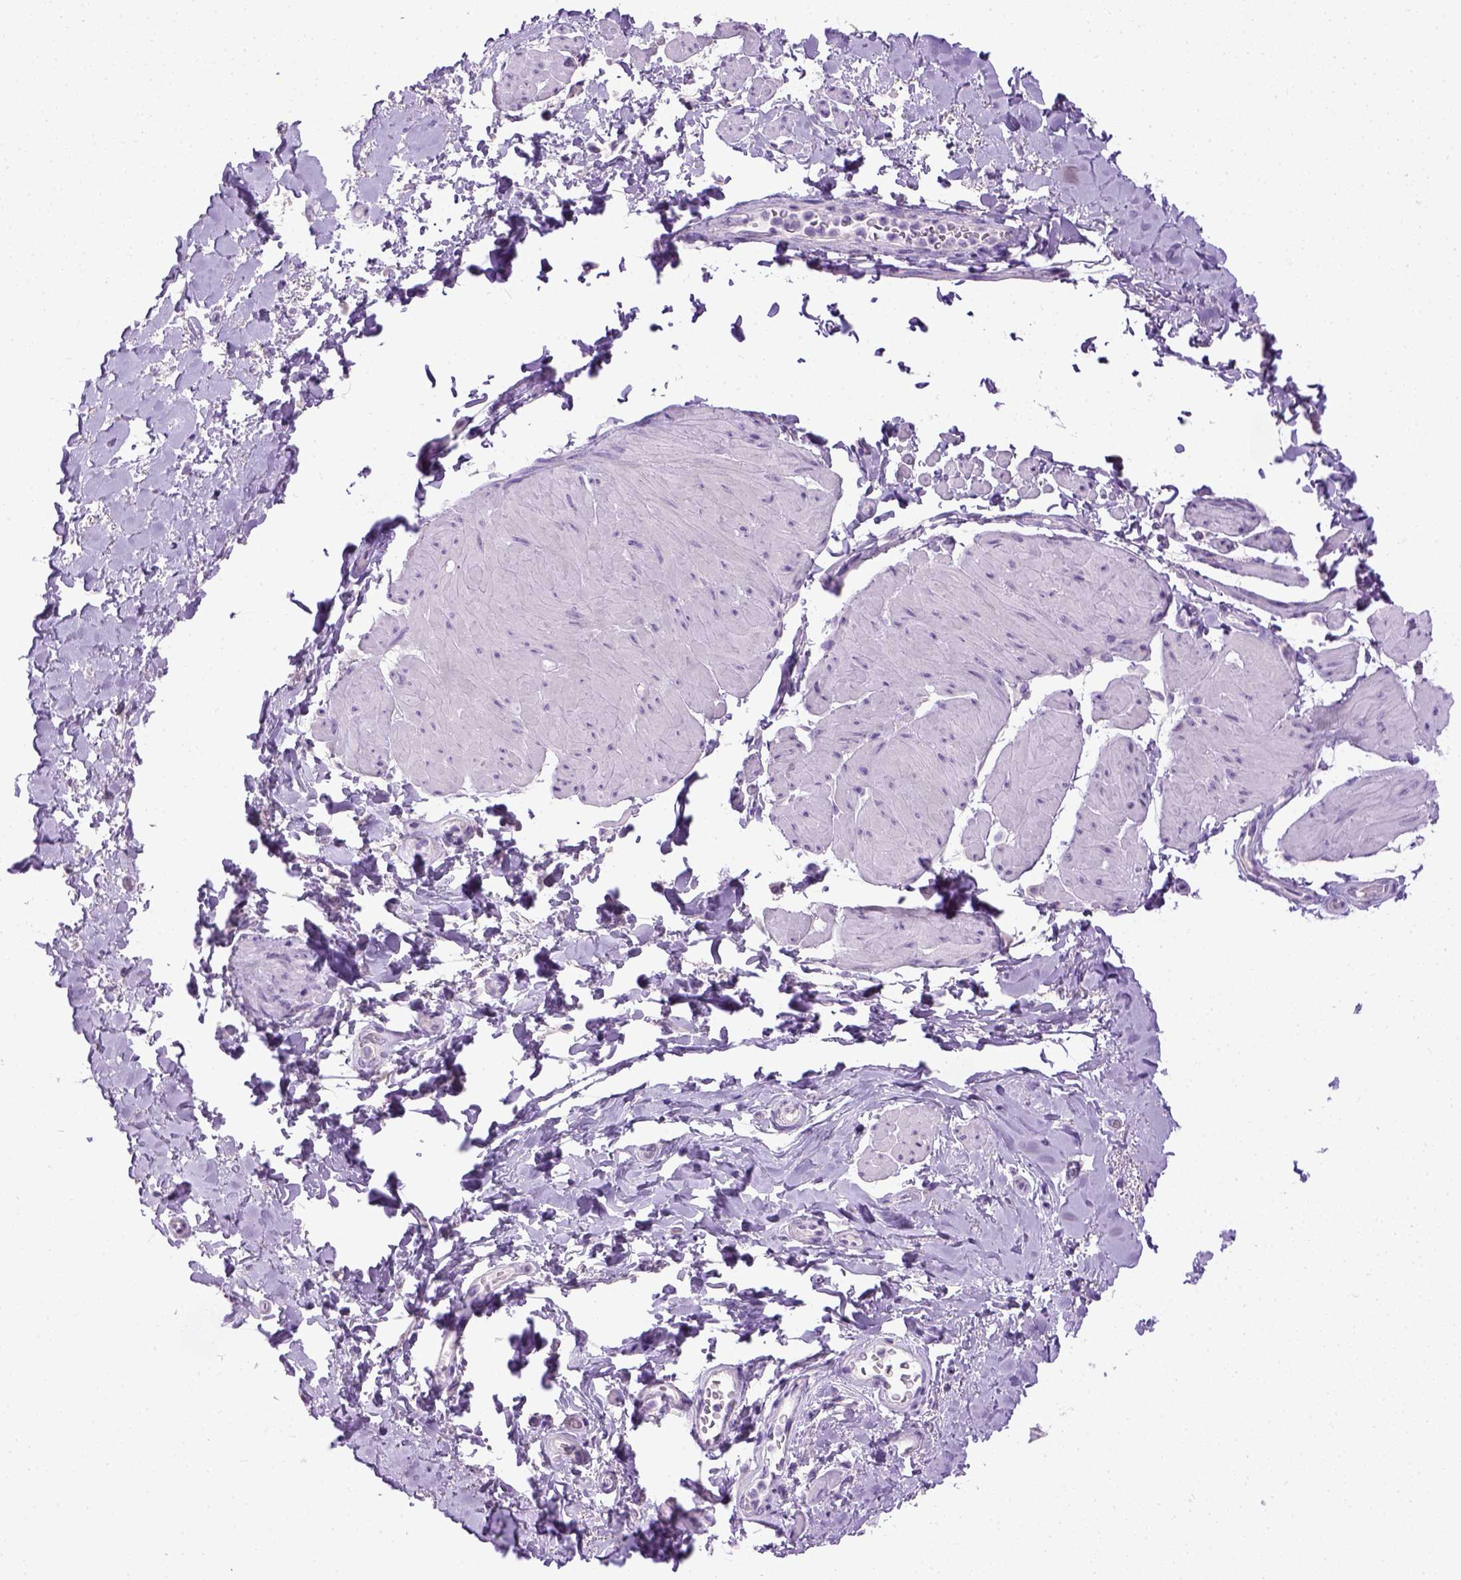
{"staining": {"intensity": "negative", "quantity": "none", "location": "none"}, "tissue": "adipose tissue", "cell_type": "Adipocytes", "image_type": "normal", "snomed": [{"axis": "morphology", "description": "Normal tissue, NOS"}, {"axis": "topography", "description": "Urinary bladder"}, {"axis": "topography", "description": "Peripheral nerve tissue"}], "caption": "High magnification brightfield microscopy of unremarkable adipose tissue stained with DAB (brown) and counterstained with hematoxylin (blue): adipocytes show no significant positivity.", "gene": "CYP24A1", "patient": {"sex": "female", "age": 60}}